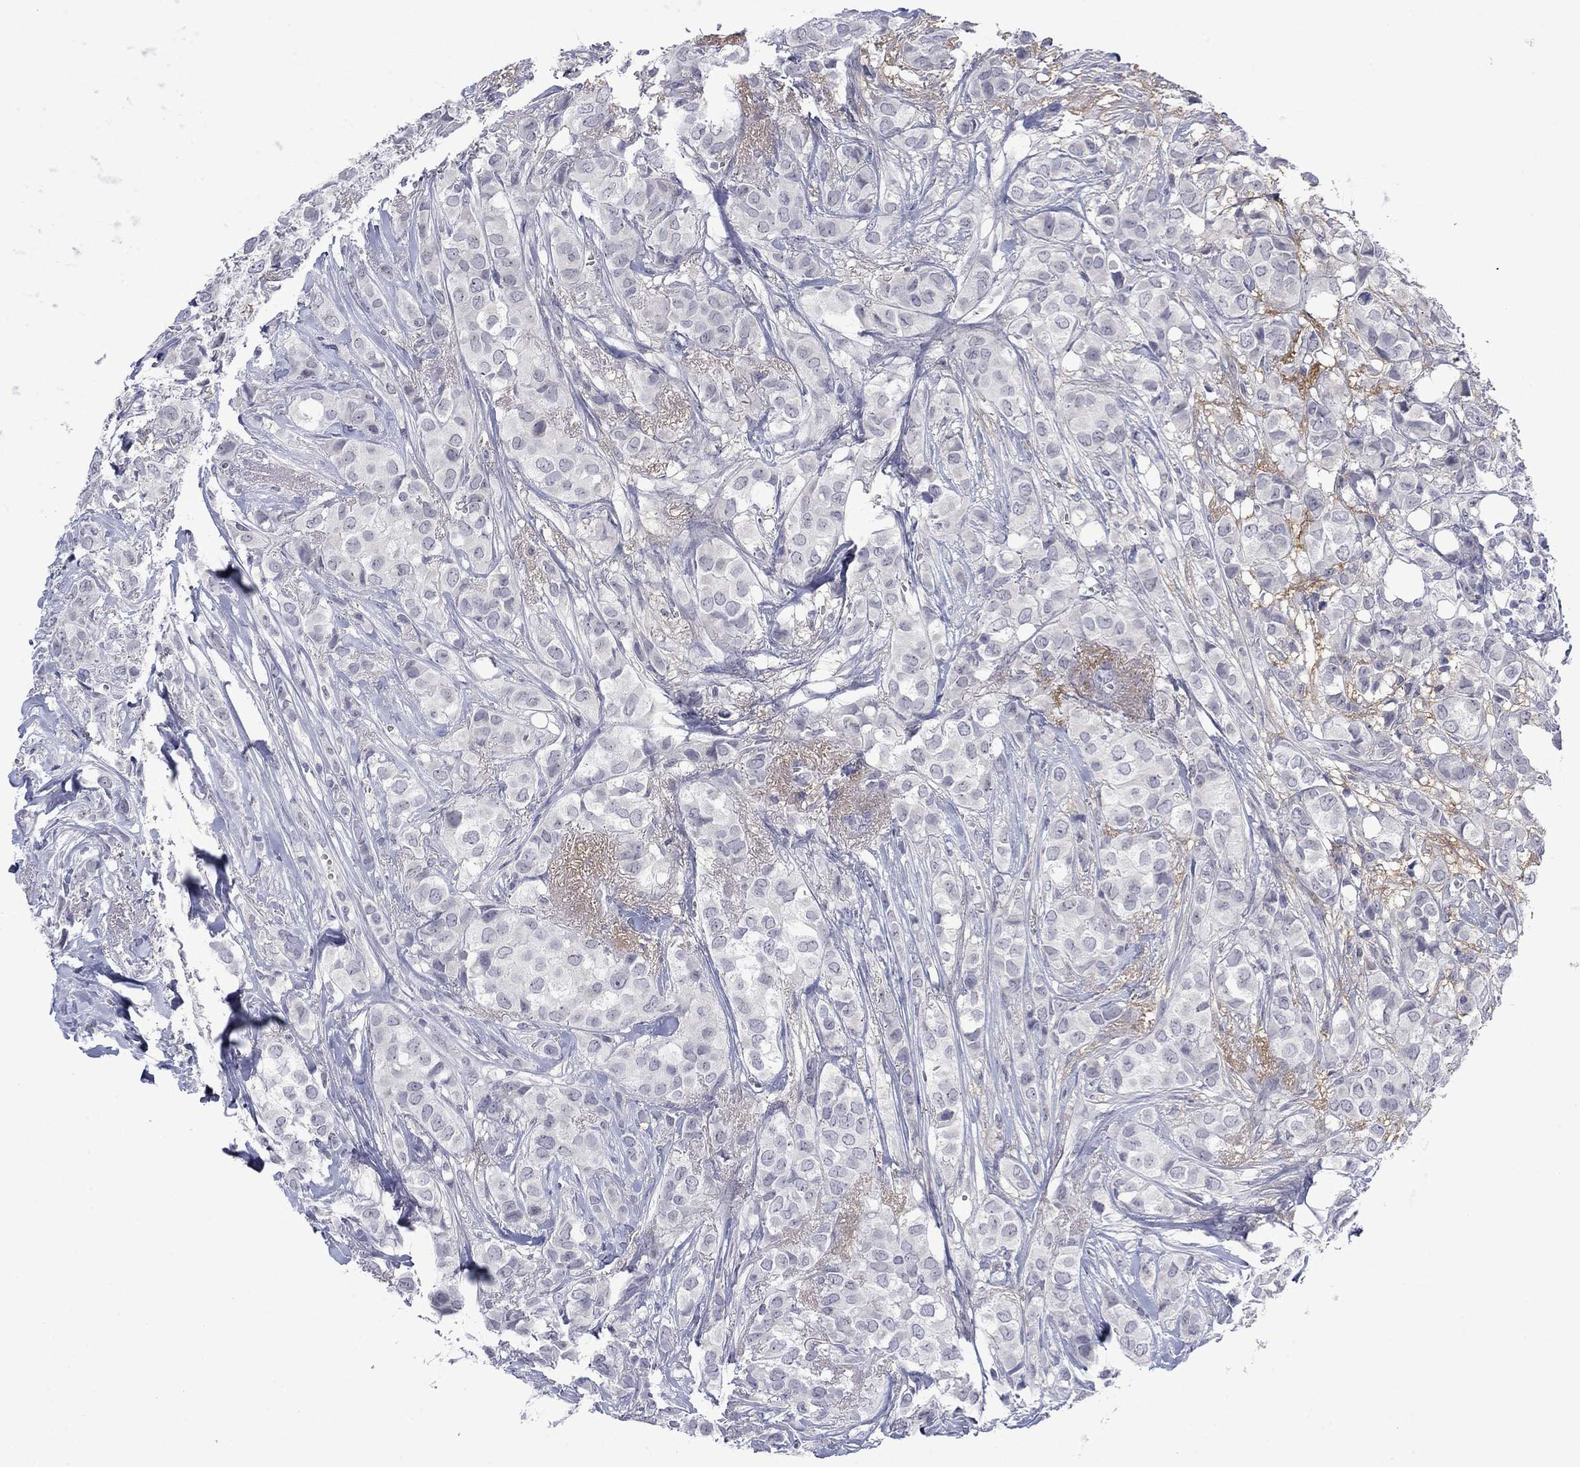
{"staining": {"intensity": "negative", "quantity": "none", "location": "none"}, "tissue": "breast cancer", "cell_type": "Tumor cells", "image_type": "cancer", "snomed": [{"axis": "morphology", "description": "Duct carcinoma"}, {"axis": "topography", "description": "Breast"}], "caption": "DAB (3,3'-diaminobenzidine) immunohistochemical staining of human breast infiltrating ductal carcinoma displays no significant positivity in tumor cells. (Brightfield microscopy of DAB IHC at high magnification).", "gene": "NSMF", "patient": {"sex": "female", "age": 85}}